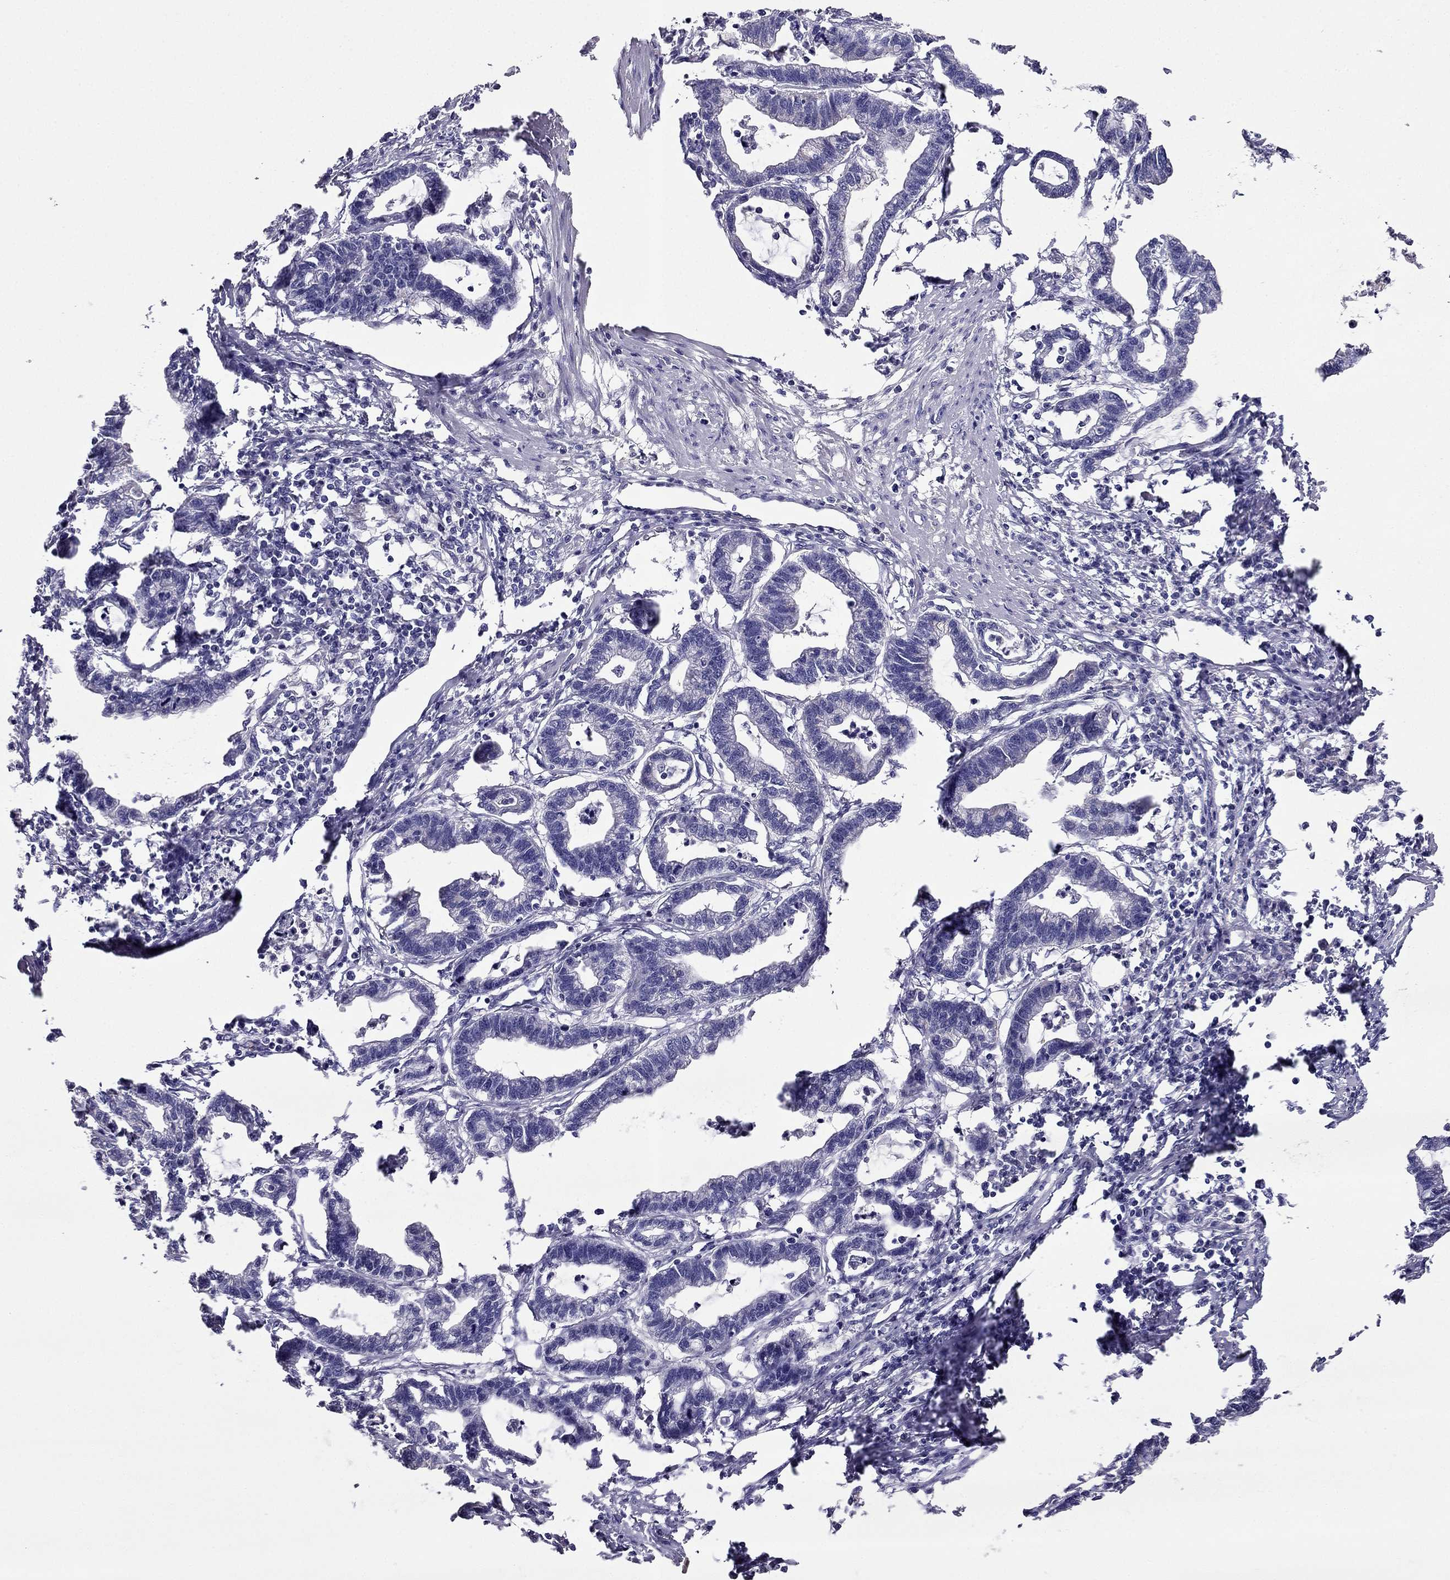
{"staining": {"intensity": "negative", "quantity": "none", "location": "none"}, "tissue": "stomach cancer", "cell_type": "Tumor cells", "image_type": "cancer", "snomed": [{"axis": "morphology", "description": "Adenocarcinoma, NOS"}, {"axis": "topography", "description": "Stomach"}], "caption": "Immunohistochemistry micrograph of neoplastic tissue: adenocarcinoma (stomach) stained with DAB (3,3'-diaminobenzidine) displays no significant protein staining in tumor cells.", "gene": "PTH", "patient": {"sex": "male", "age": 83}}